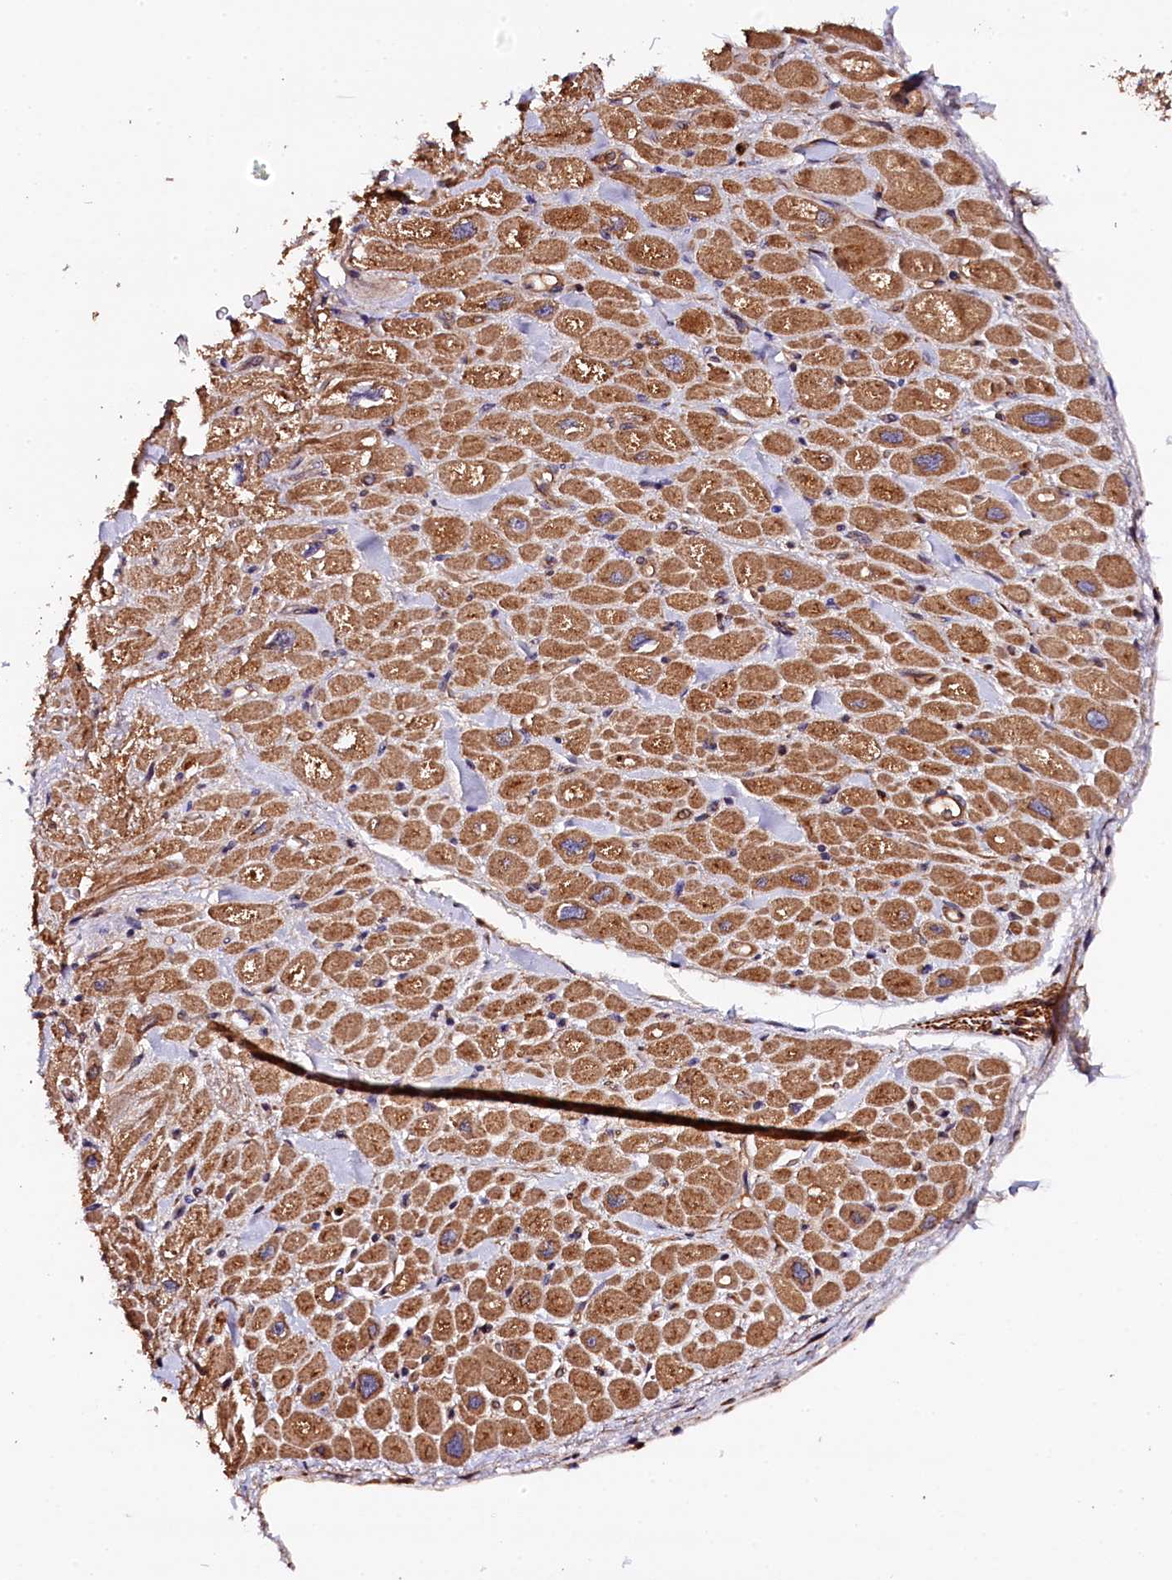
{"staining": {"intensity": "moderate", "quantity": ">75%", "location": "cytoplasmic/membranous"}, "tissue": "heart muscle", "cell_type": "Cardiomyocytes", "image_type": "normal", "snomed": [{"axis": "morphology", "description": "Normal tissue, NOS"}, {"axis": "topography", "description": "Heart"}], "caption": "Cardiomyocytes show medium levels of moderate cytoplasmic/membranous positivity in about >75% of cells in normal human heart muscle.", "gene": "KLC2", "patient": {"sex": "male", "age": 65}}